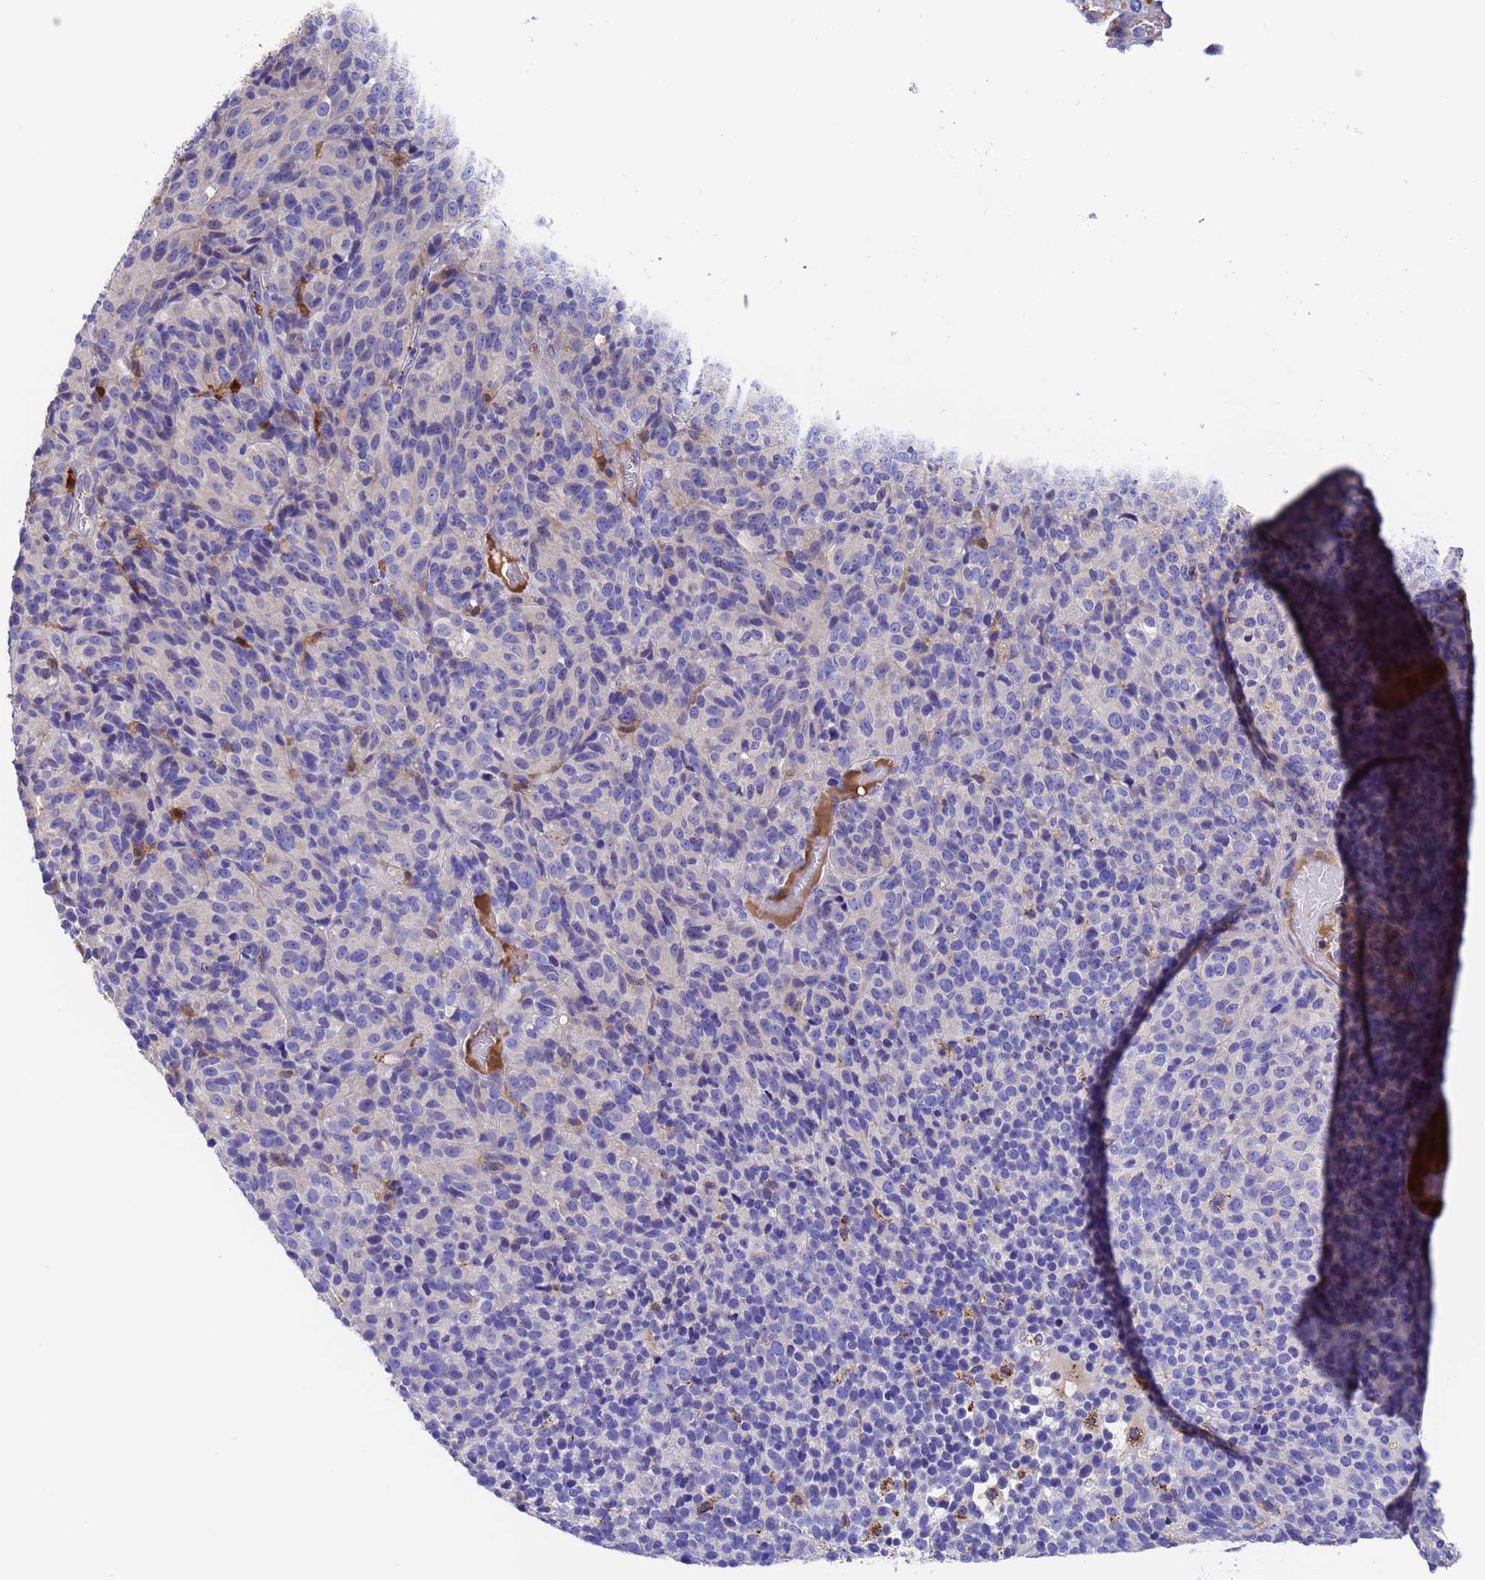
{"staining": {"intensity": "negative", "quantity": "none", "location": "none"}, "tissue": "melanoma", "cell_type": "Tumor cells", "image_type": "cancer", "snomed": [{"axis": "morphology", "description": "Malignant melanoma, Metastatic site"}, {"axis": "topography", "description": "Brain"}], "caption": "Malignant melanoma (metastatic site) stained for a protein using IHC demonstrates no staining tumor cells.", "gene": "ELP6", "patient": {"sex": "female", "age": 56}}